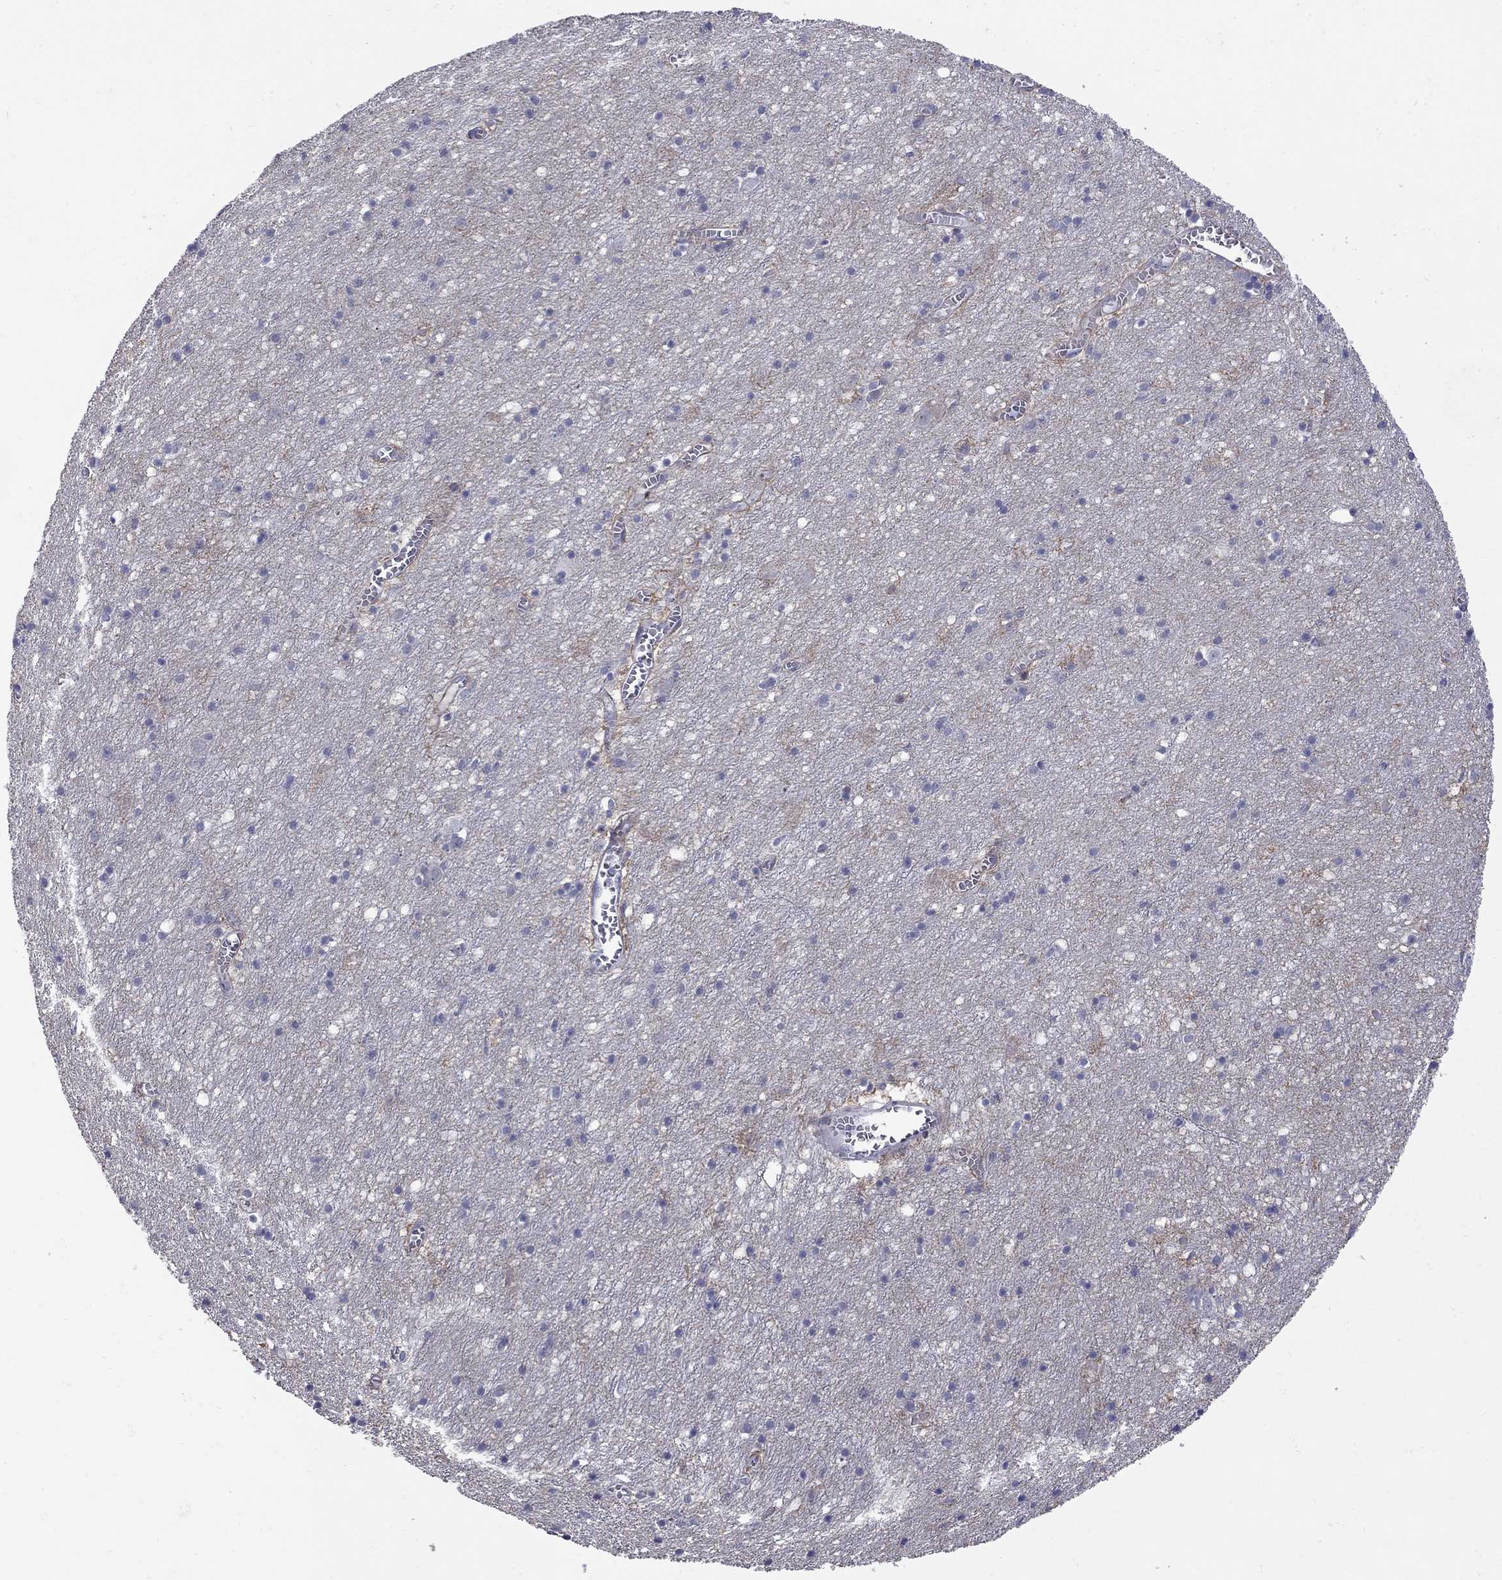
{"staining": {"intensity": "negative", "quantity": "none", "location": "none"}, "tissue": "cerebral cortex", "cell_type": "Endothelial cells", "image_type": "normal", "snomed": [{"axis": "morphology", "description": "Normal tissue, NOS"}, {"axis": "topography", "description": "Cerebral cortex"}], "caption": "This photomicrograph is of unremarkable cerebral cortex stained with IHC to label a protein in brown with the nuclei are counter-stained blue. There is no expression in endothelial cells. Nuclei are stained in blue.", "gene": "NRARP", "patient": {"sex": "male", "age": 70}}